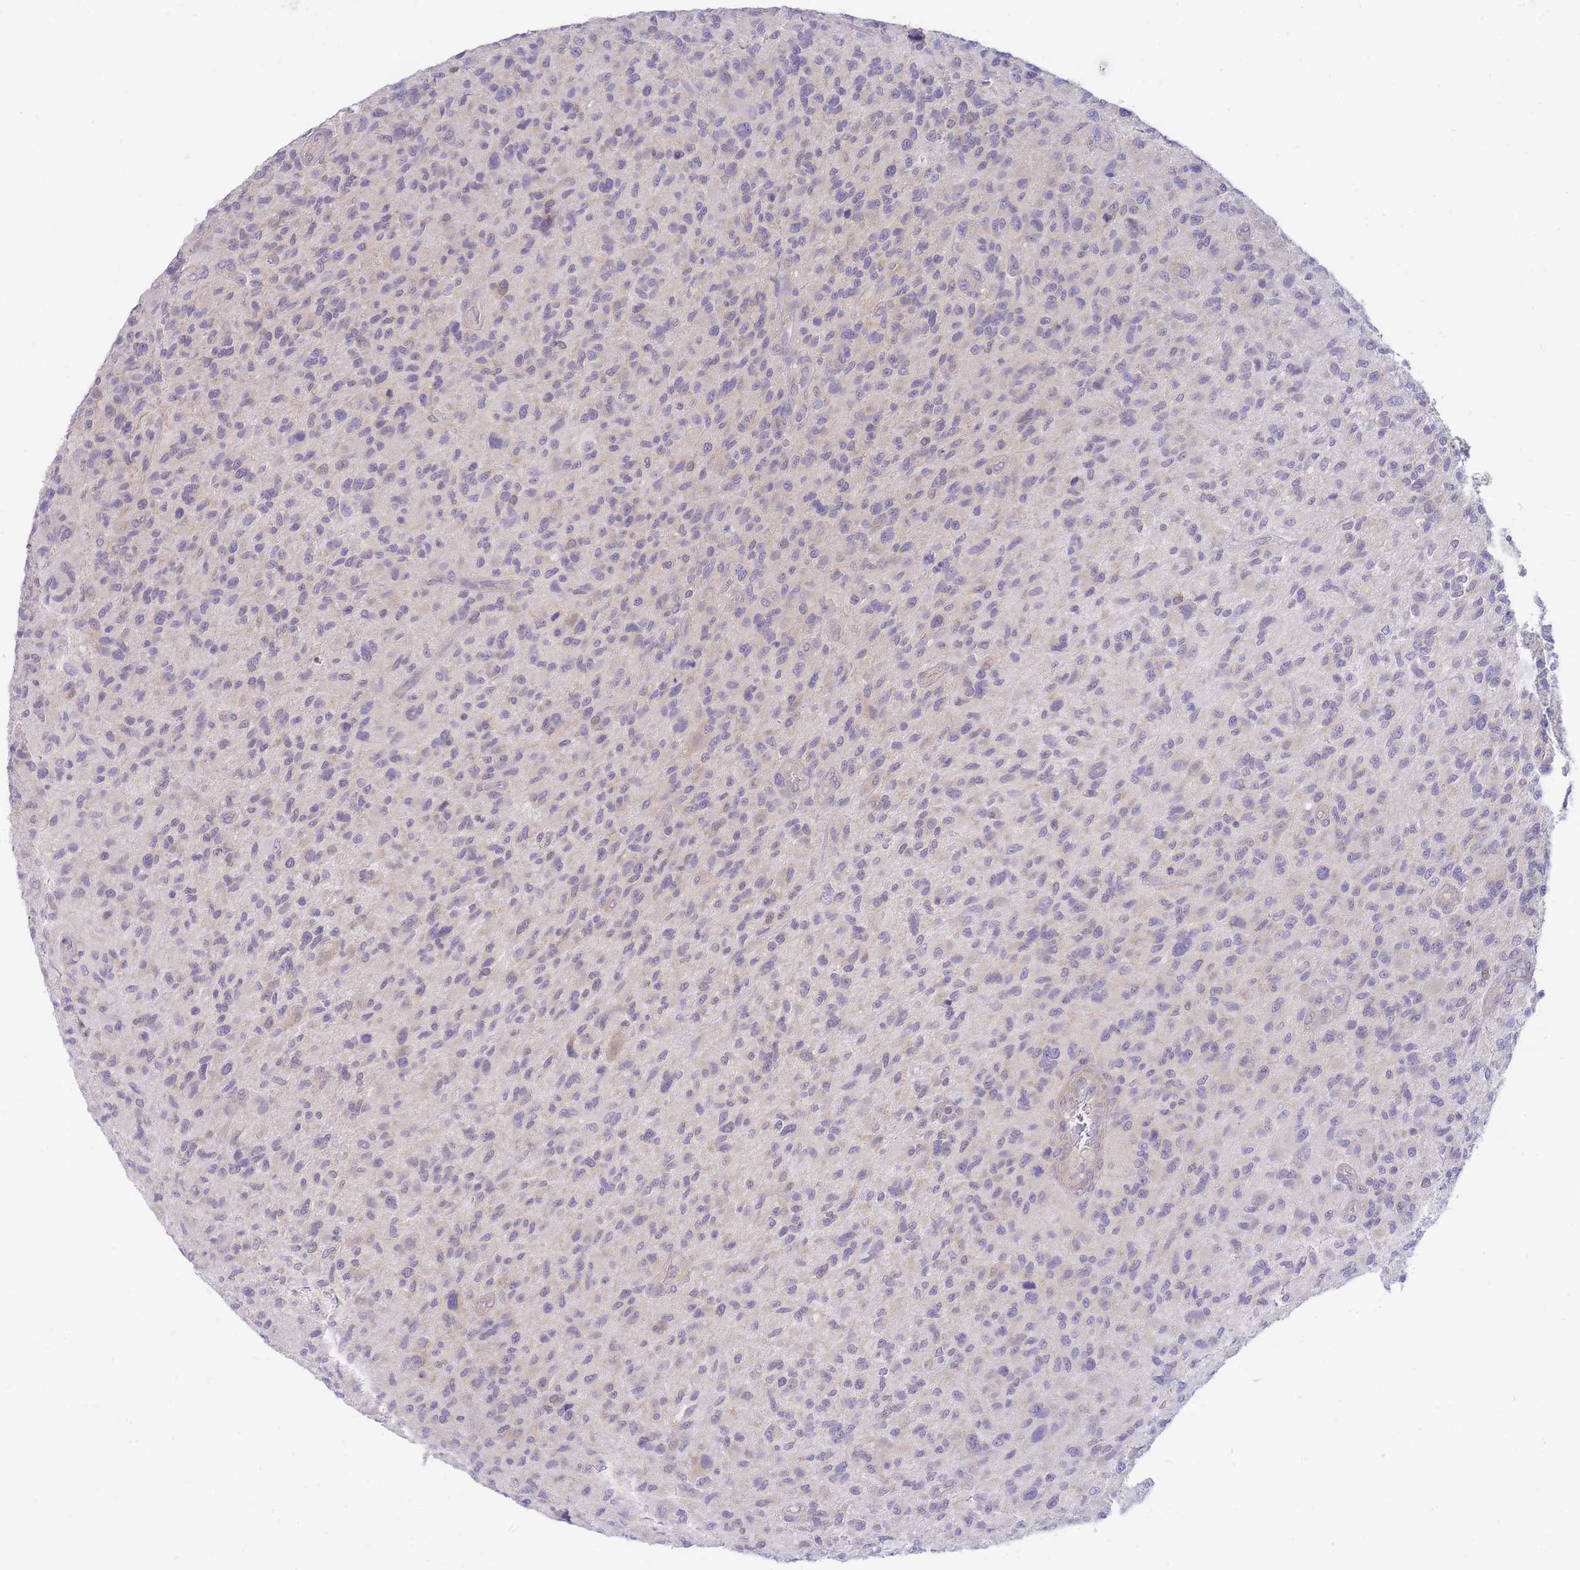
{"staining": {"intensity": "weak", "quantity": "25%-75%", "location": "cytoplasmic/membranous"}, "tissue": "glioma", "cell_type": "Tumor cells", "image_type": "cancer", "snomed": [{"axis": "morphology", "description": "Glioma, malignant, High grade"}, {"axis": "topography", "description": "Brain"}], "caption": "Protein expression analysis of human glioma reveals weak cytoplasmic/membranous expression in about 25%-75% of tumor cells.", "gene": "SUGT1", "patient": {"sex": "male", "age": 47}}